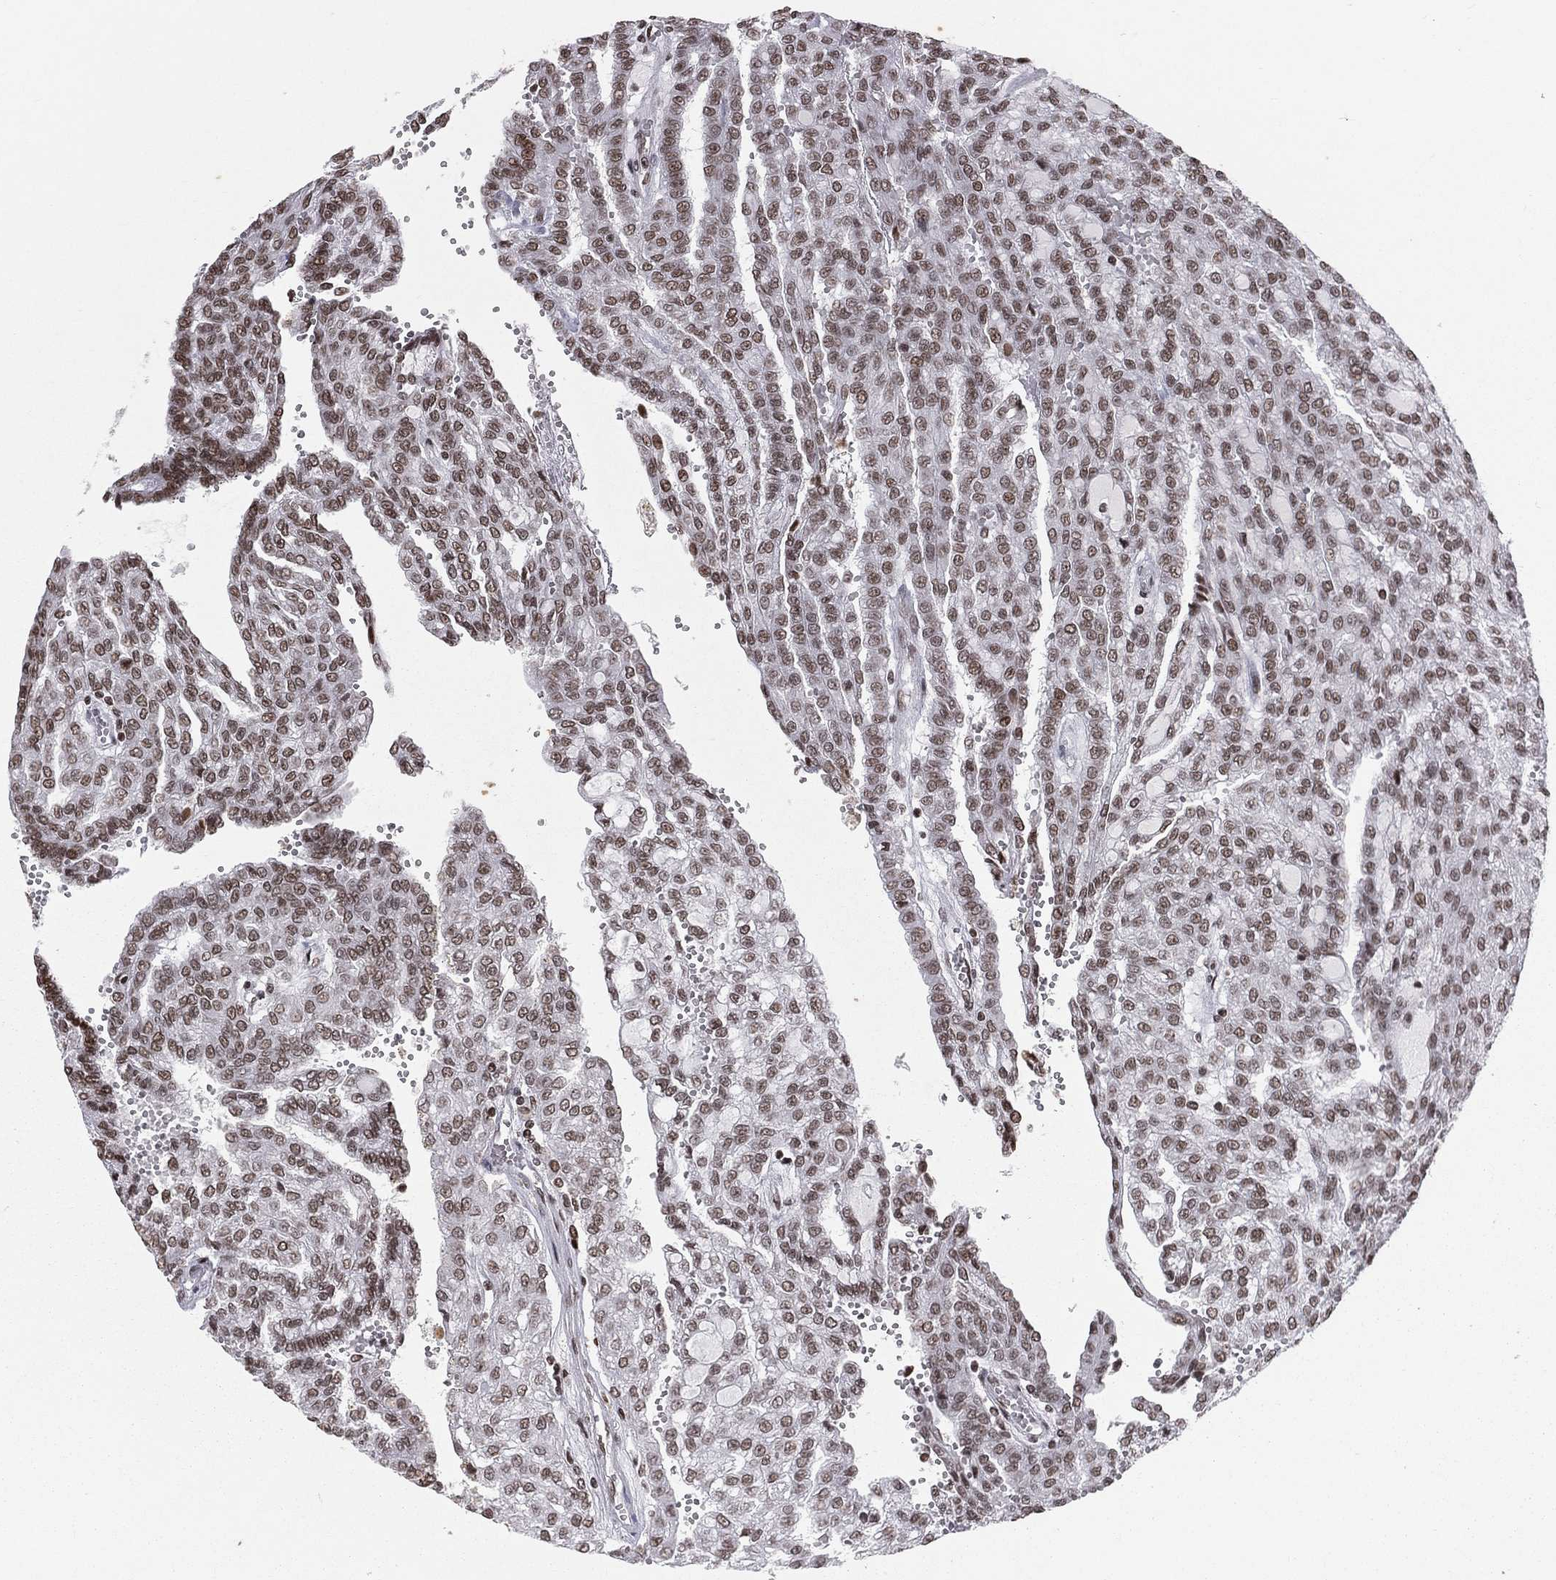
{"staining": {"intensity": "weak", "quantity": ">75%", "location": "nuclear"}, "tissue": "renal cancer", "cell_type": "Tumor cells", "image_type": "cancer", "snomed": [{"axis": "morphology", "description": "Adenocarcinoma, NOS"}, {"axis": "topography", "description": "Kidney"}], "caption": "The micrograph reveals immunohistochemical staining of renal cancer (adenocarcinoma). There is weak nuclear staining is appreciated in approximately >75% of tumor cells.", "gene": "RFX7", "patient": {"sex": "male", "age": 63}}